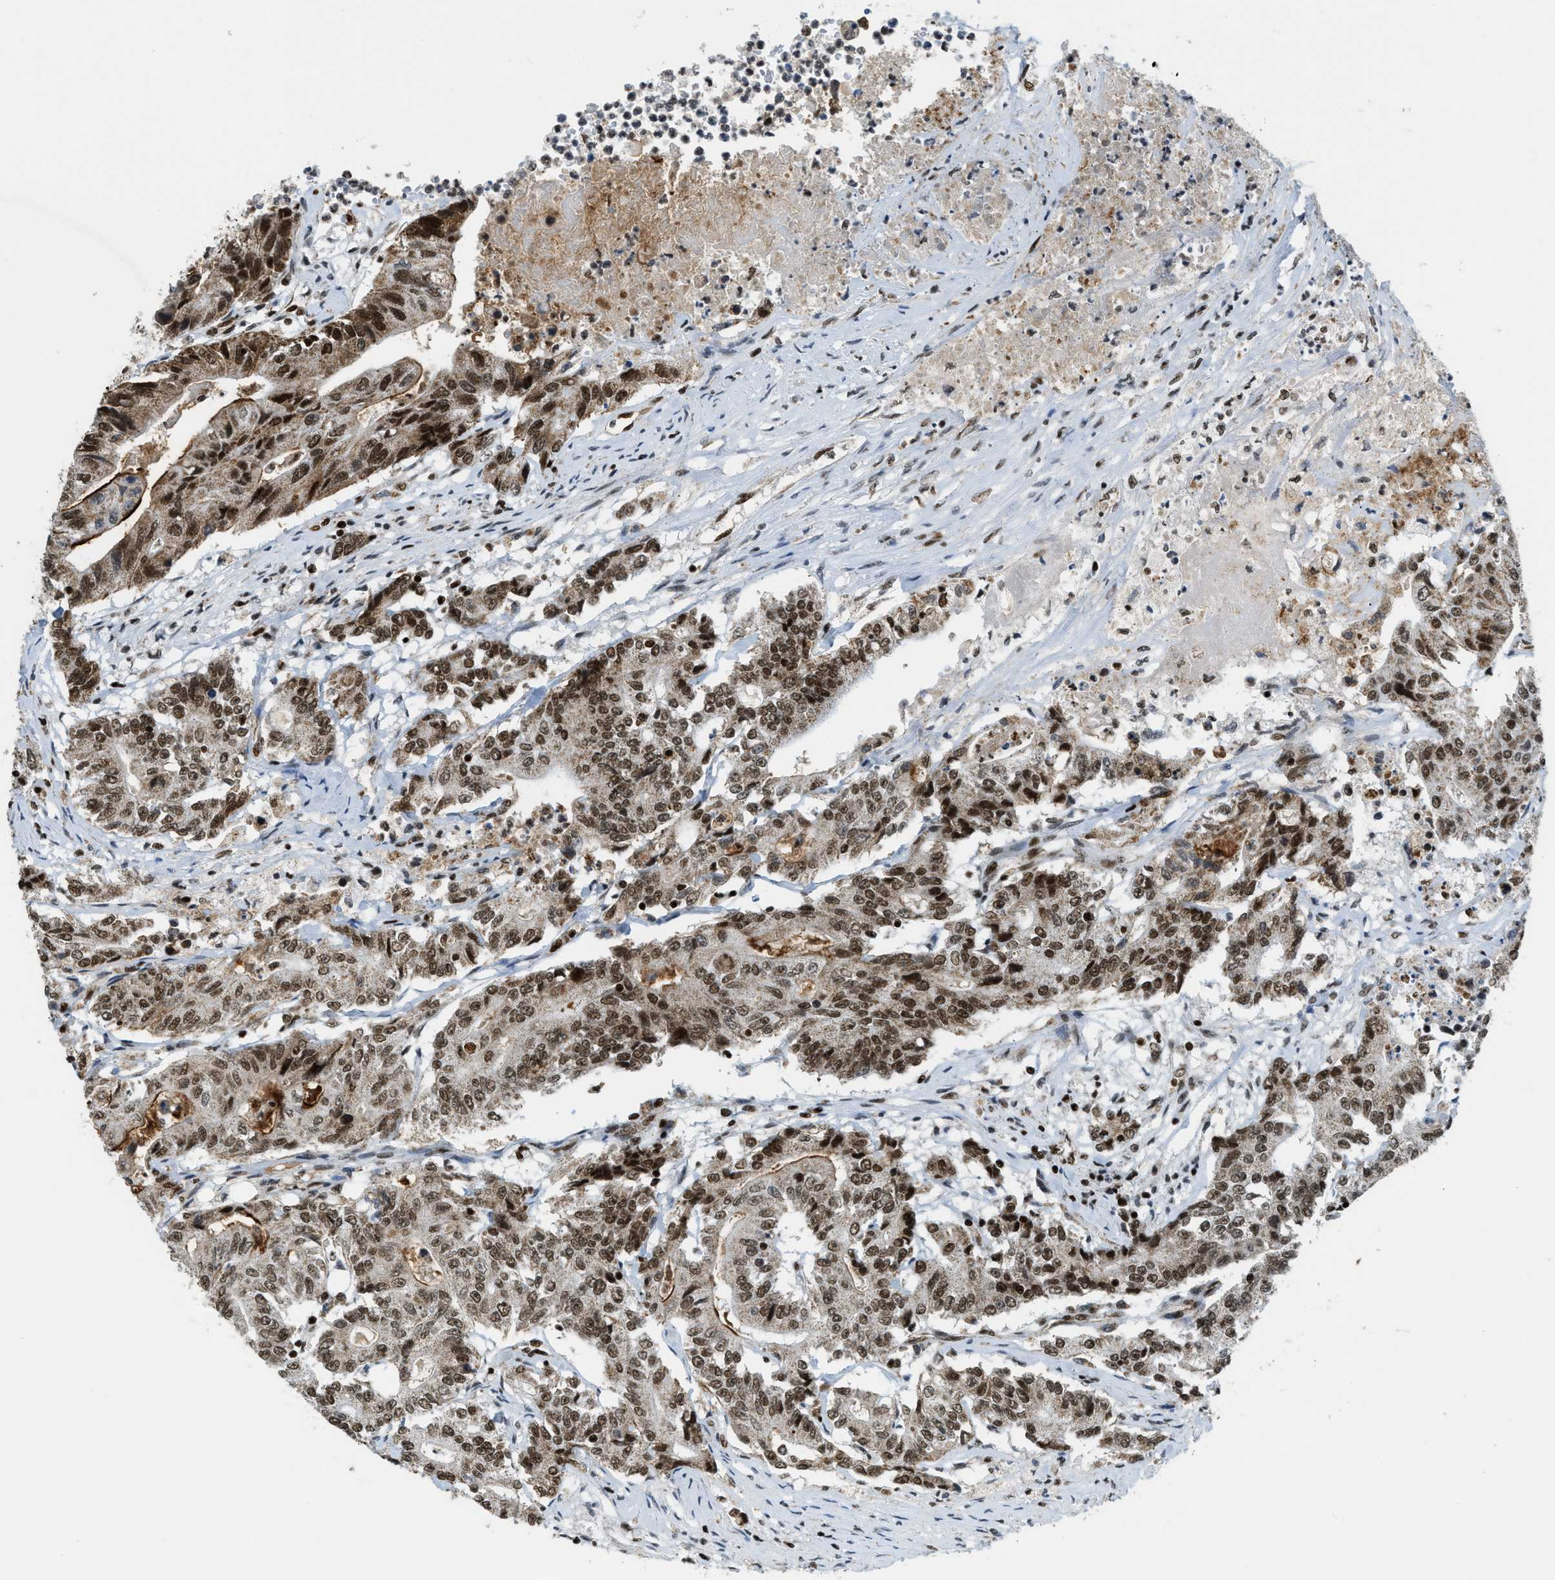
{"staining": {"intensity": "moderate", "quantity": ">75%", "location": "cytoplasmic/membranous,nuclear"}, "tissue": "colorectal cancer", "cell_type": "Tumor cells", "image_type": "cancer", "snomed": [{"axis": "morphology", "description": "Adenocarcinoma, NOS"}, {"axis": "topography", "description": "Colon"}], "caption": "Moderate cytoplasmic/membranous and nuclear expression is present in about >75% of tumor cells in adenocarcinoma (colorectal).", "gene": "GABPB1", "patient": {"sex": "female", "age": 77}}